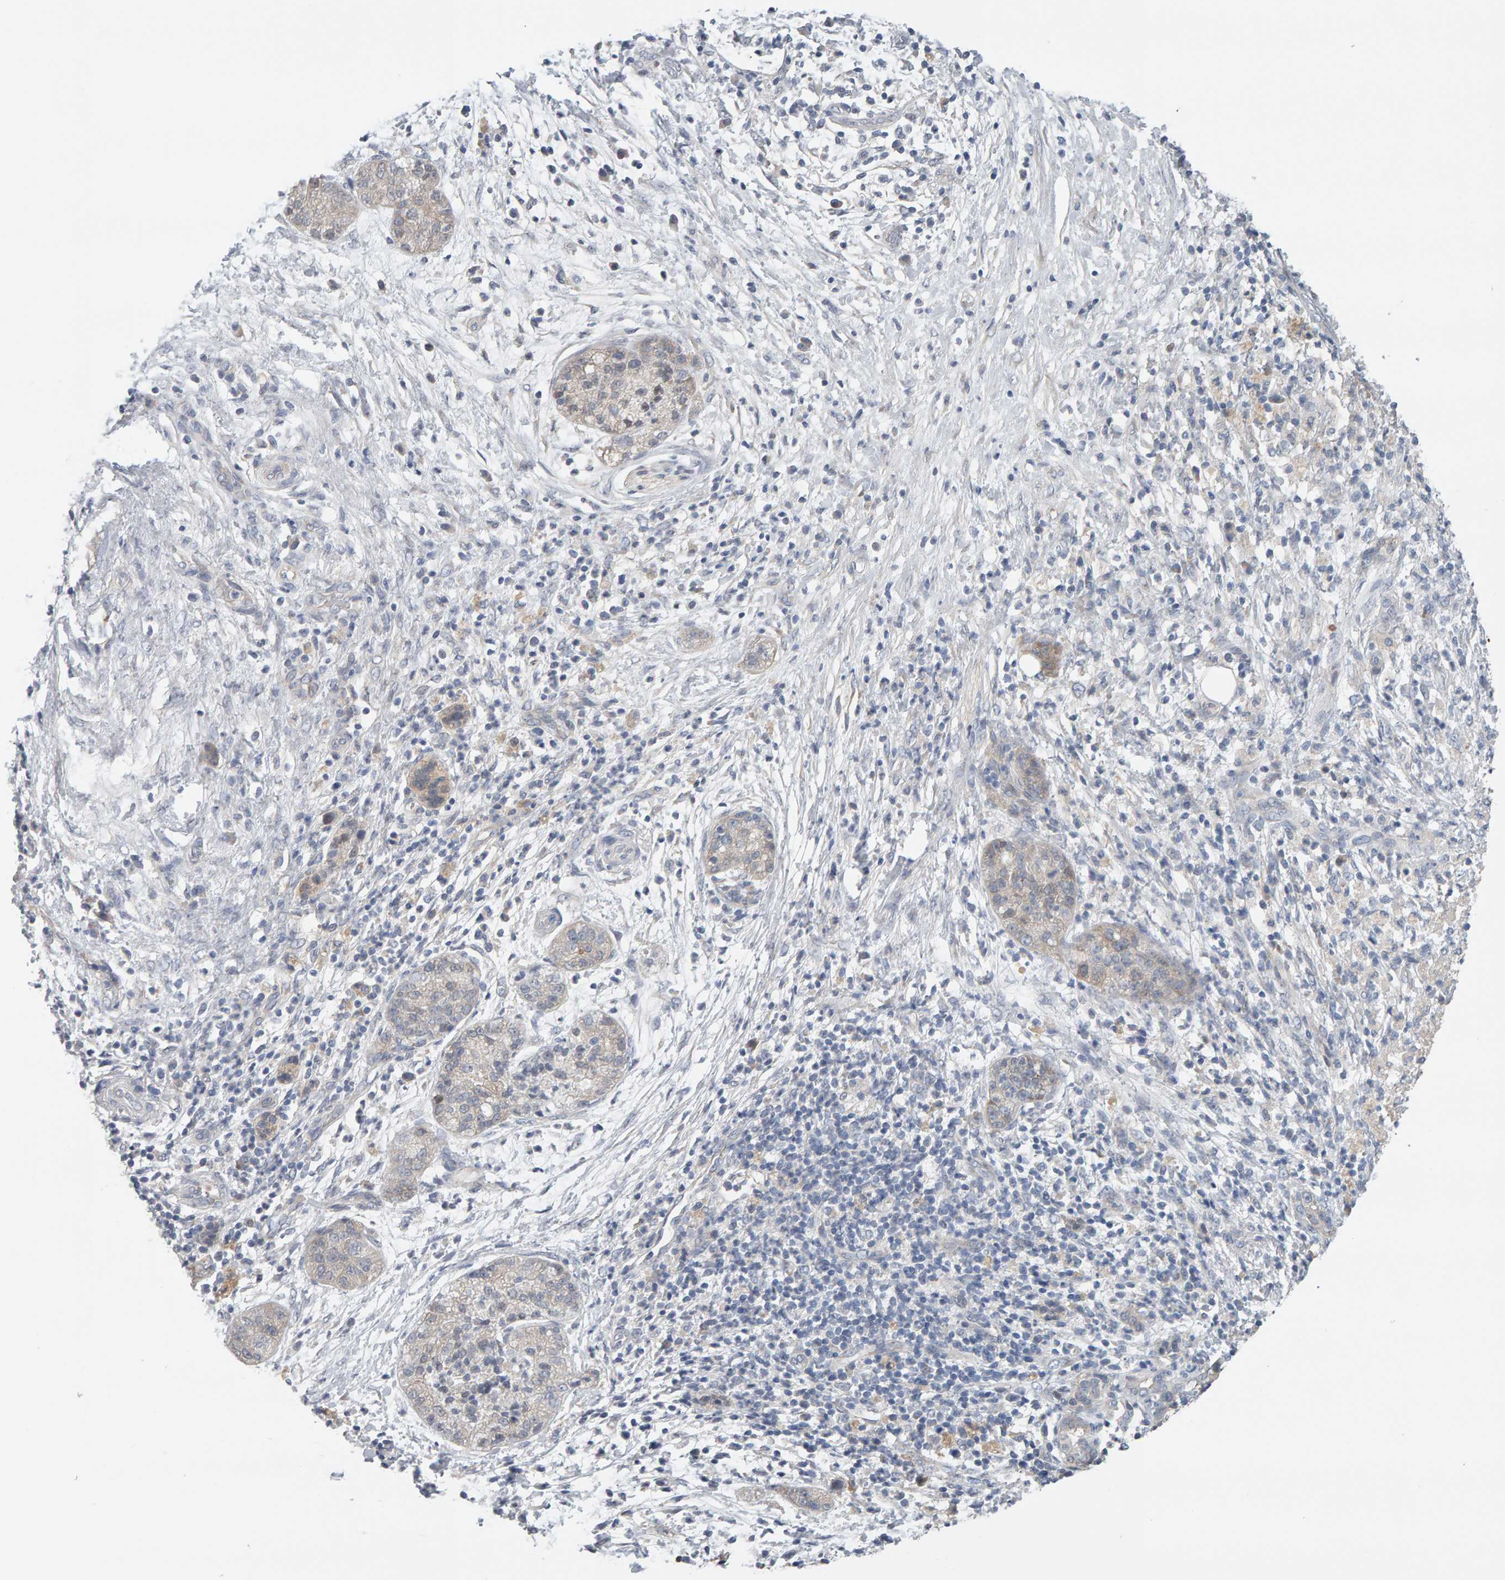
{"staining": {"intensity": "negative", "quantity": "none", "location": "none"}, "tissue": "pancreatic cancer", "cell_type": "Tumor cells", "image_type": "cancer", "snomed": [{"axis": "morphology", "description": "Adenocarcinoma, NOS"}, {"axis": "topography", "description": "Pancreas"}], "caption": "High power microscopy histopathology image of an IHC histopathology image of pancreatic adenocarcinoma, revealing no significant positivity in tumor cells.", "gene": "GFUS", "patient": {"sex": "female", "age": 78}}